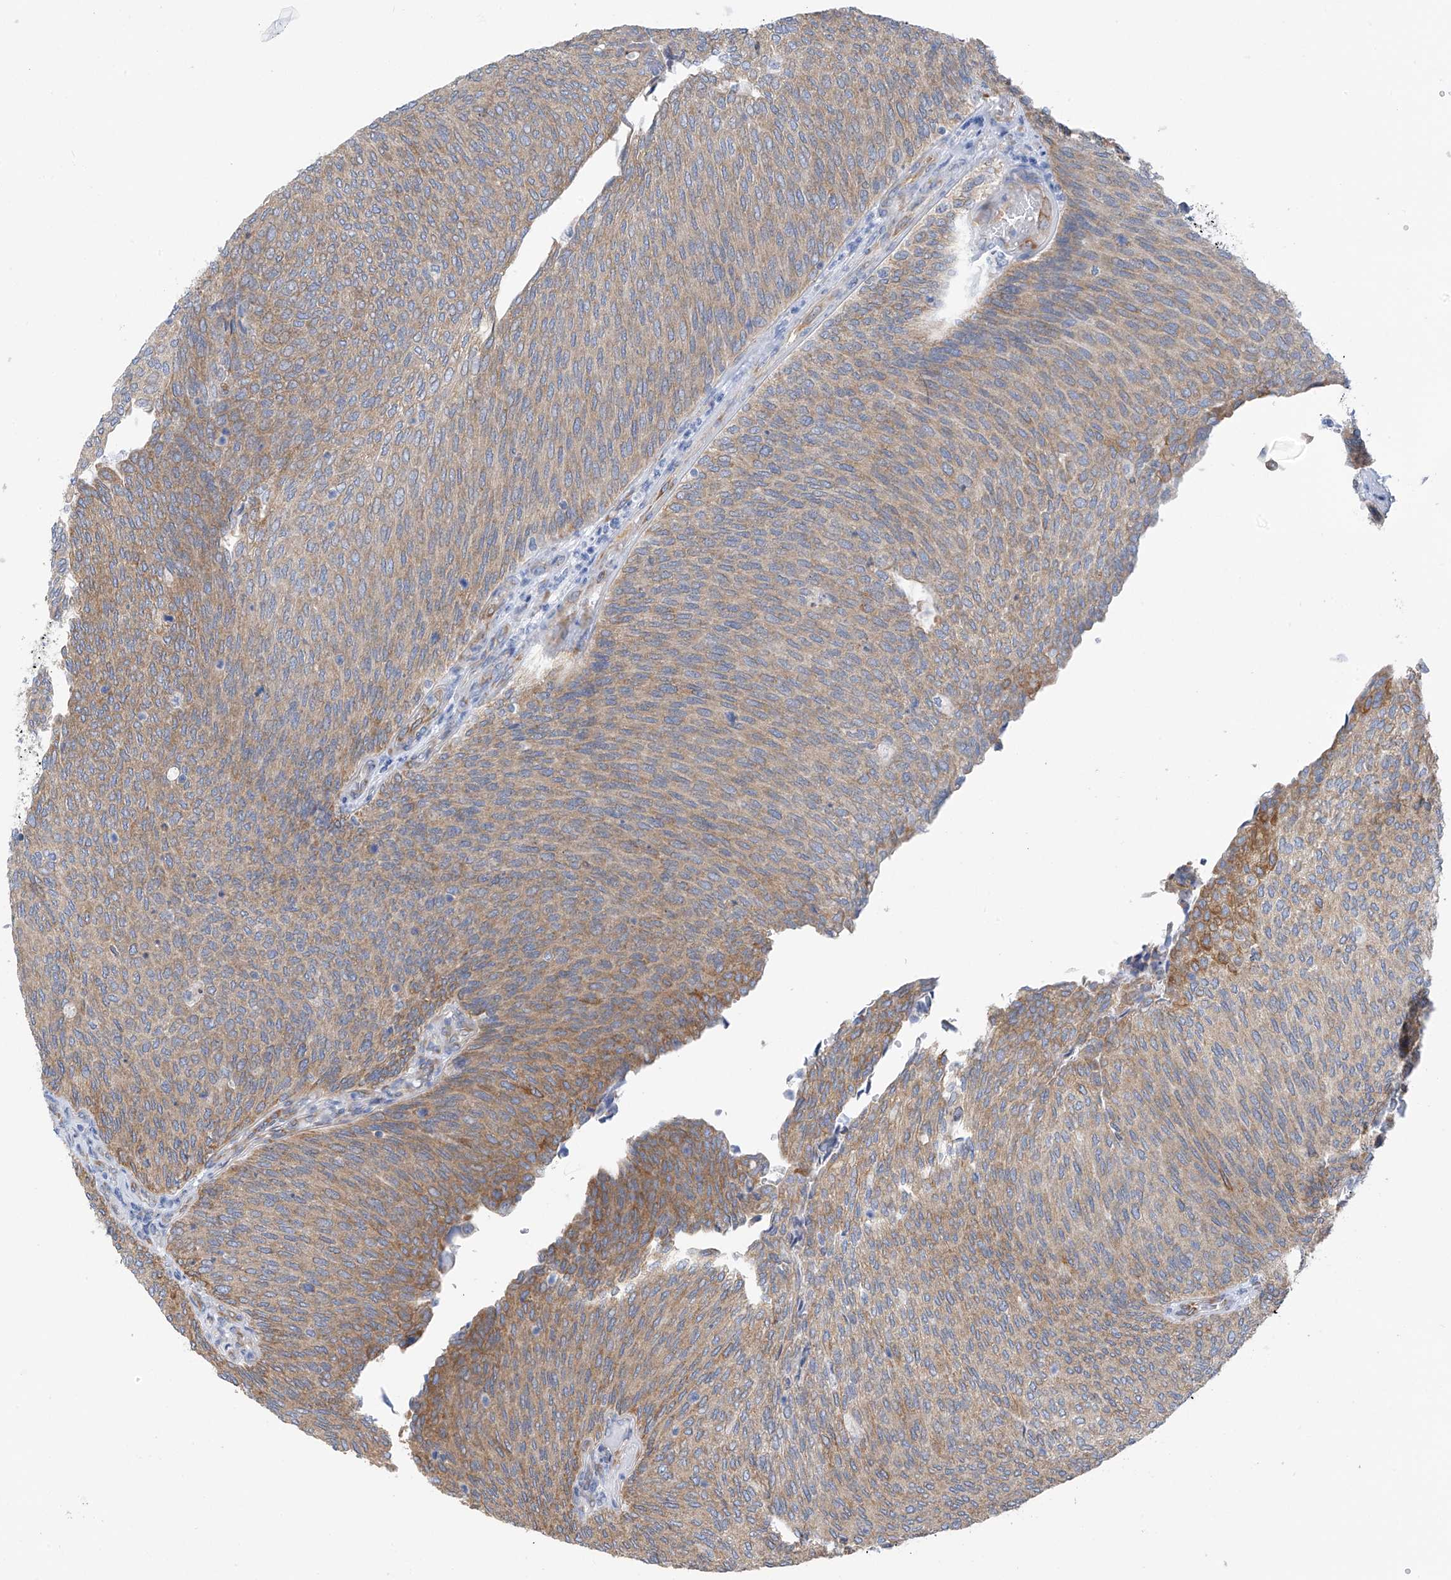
{"staining": {"intensity": "moderate", "quantity": "<25%", "location": "cytoplasmic/membranous"}, "tissue": "urothelial cancer", "cell_type": "Tumor cells", "image_type": "cancer", "snomed": [{"axis": "morphology", "description": "Urothelial carcinoma, Low grade"}, {"axis": "topography", "description": "Urinary bladder"}], "caption": "Moderate cytoplasmic/membranous protein expression is present in approximately <25% of tumor cells in urothelial carcinoma (low-grade).", "gene": "RCN2", "patient": {"sex": "female", "age": 79}}